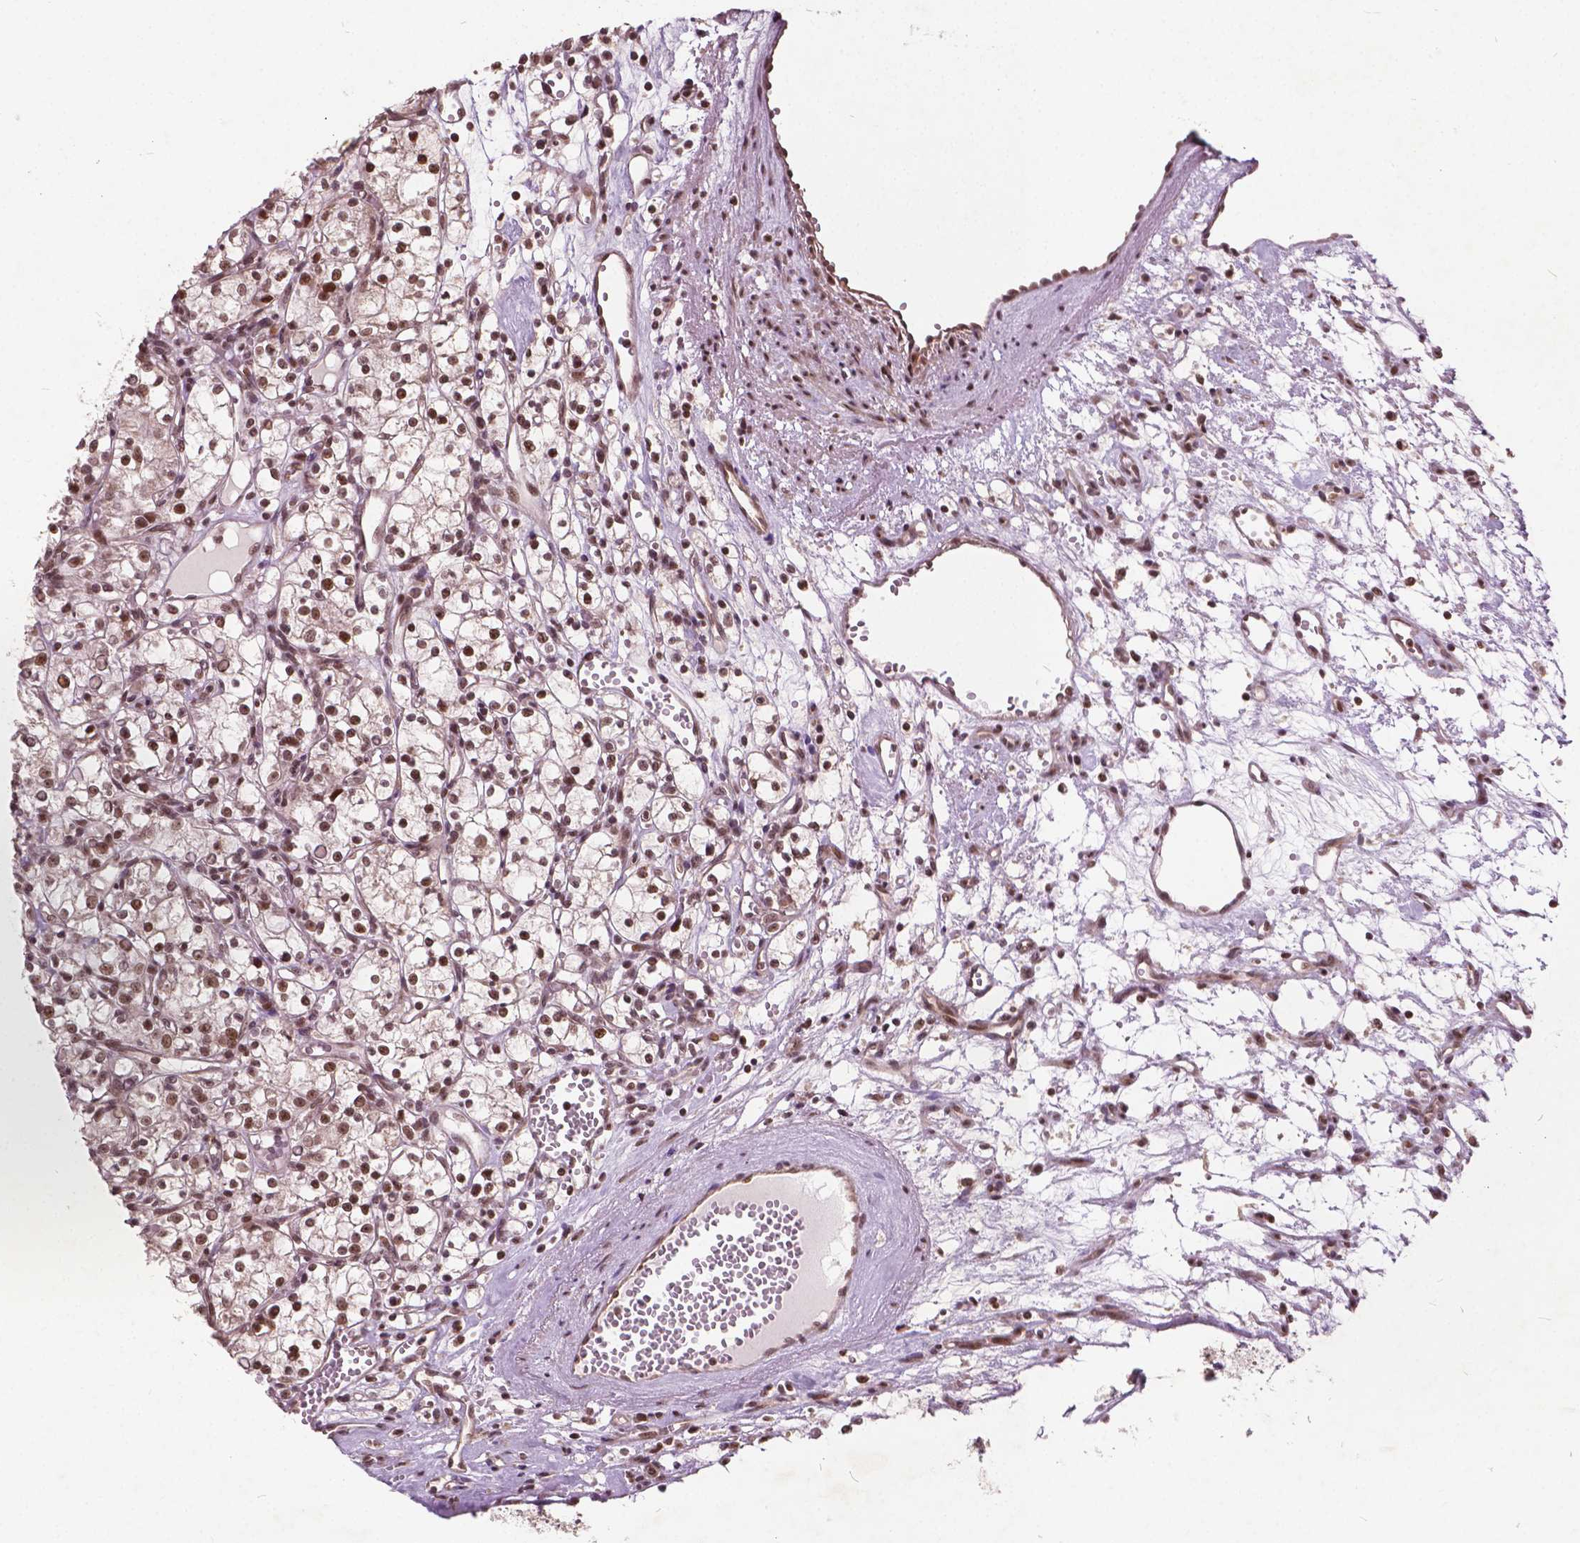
{"staining": {"intensity": "moderate", "quantity": ">75%", "location": "nuclear"}, "tissue": "renal cancer", "cell_type": "Tumor cells", "image_type": "cancer", "snomed": [{"axis": "morphology", "description": "Adenocarcinoma, NOS"}, {"axis": "topography", "description": "Kidney"}], "caption": "Human adenocarcinoma (renal) stained for a protein (brown) exhibits moderate nuclear positive staining in about >75% of tumor cells.", "gene": "GPS2", "patient": {"sex": "female", "age": 59}}